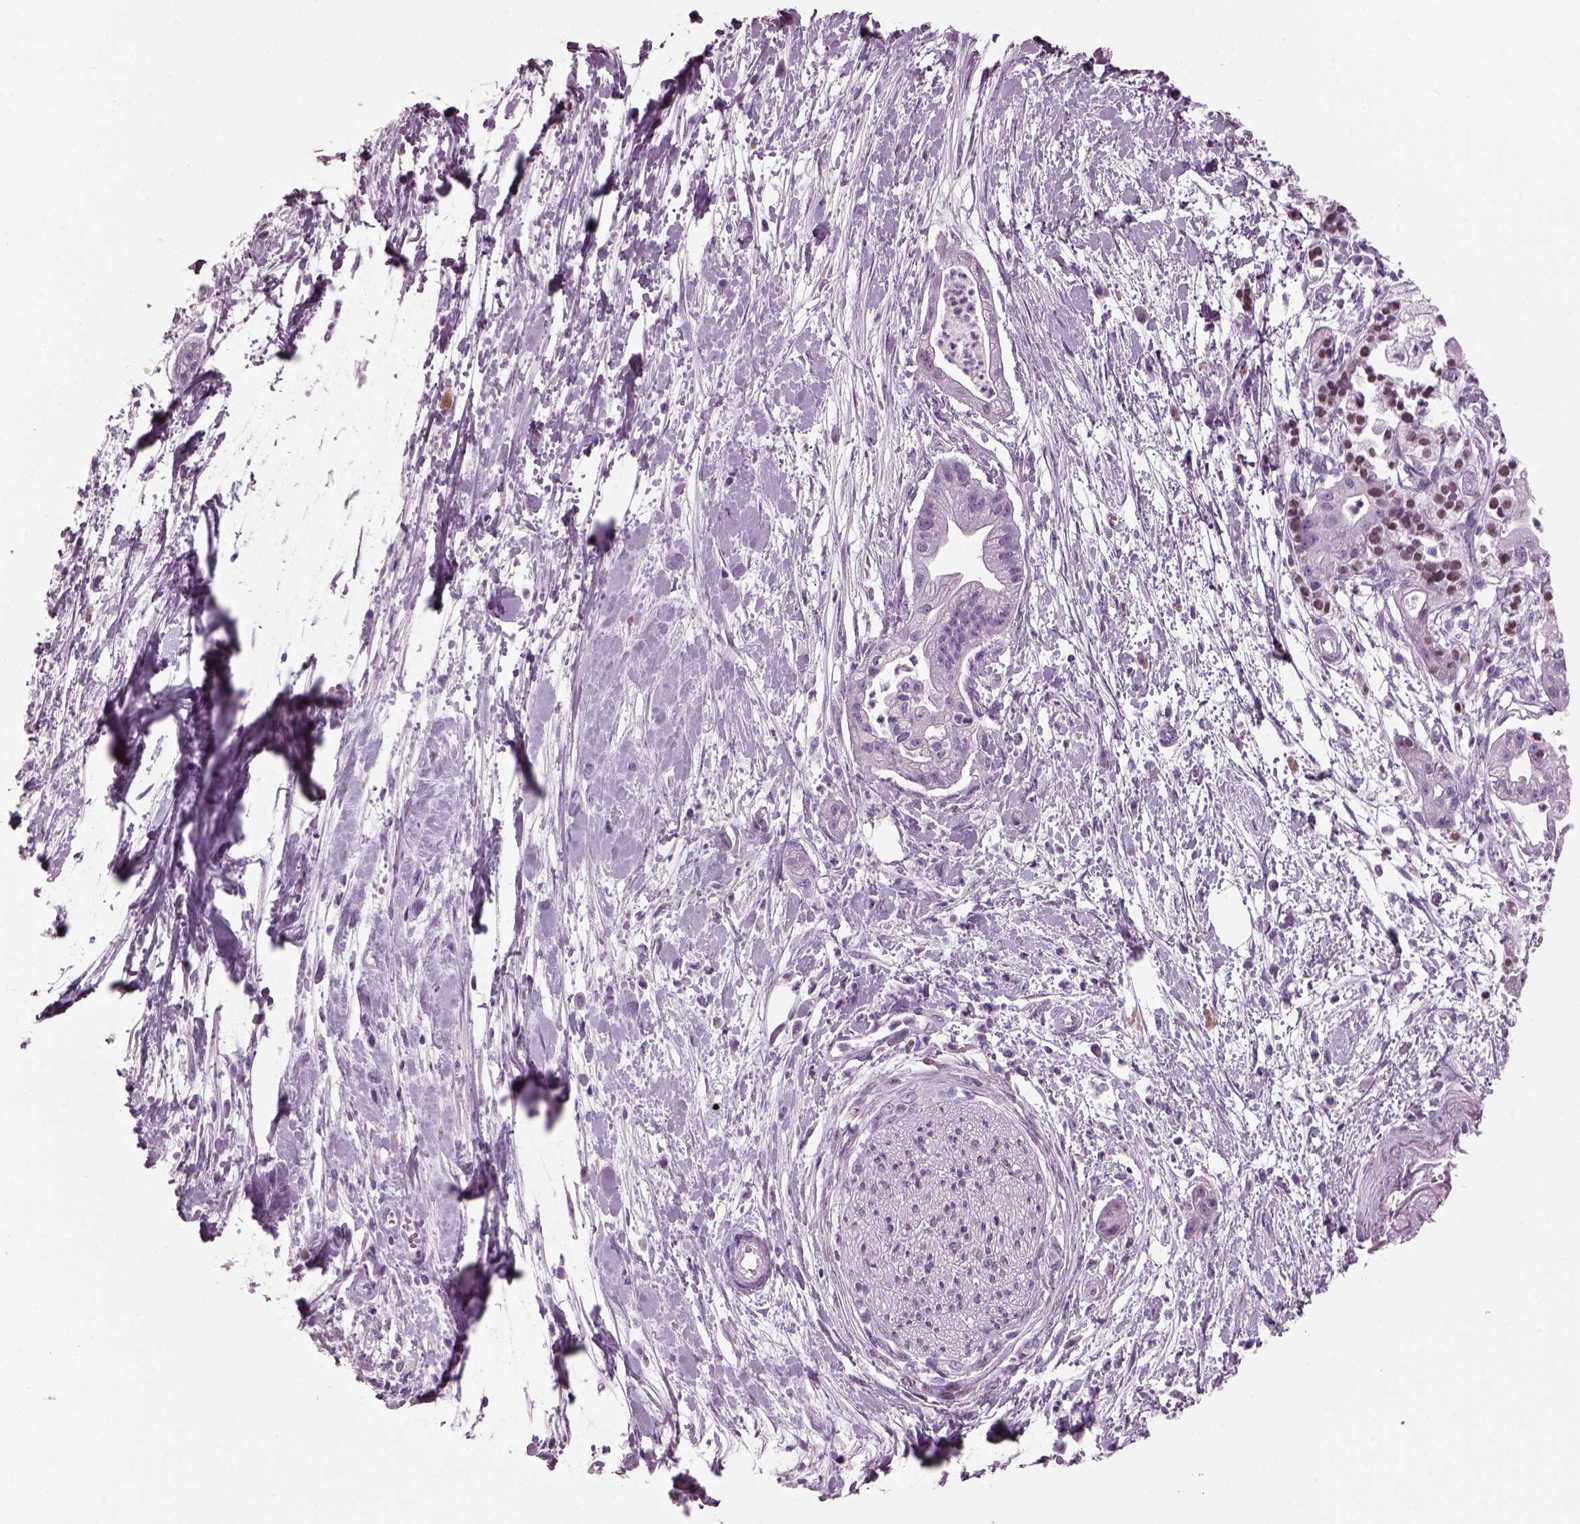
{"staining": {"intensity": "negative", "quantity": "none", "location": "none"}, "tissue": "pancreatic cancer", "cell_type": "Tumor cells", "image_type": "cancer", "snomed": [{"axis": "morphology", "description": "Normal tissue, NOS"}, {"axis": "morphology", "description": "Adenocarcinoma, NOS"}, {"axis": "topography", "description": "Lymph node"}, {"axis": "topography", "description": "Pancreas"}], "caption": "Immunohistochemistry image of neoplastic tissue: human pancreatic cancer stained with DAB demonstrates no significant protein expression in tumor cells.", "gene": "KRTAP3-2", "patient": {"sex": "female", "age": 58}}